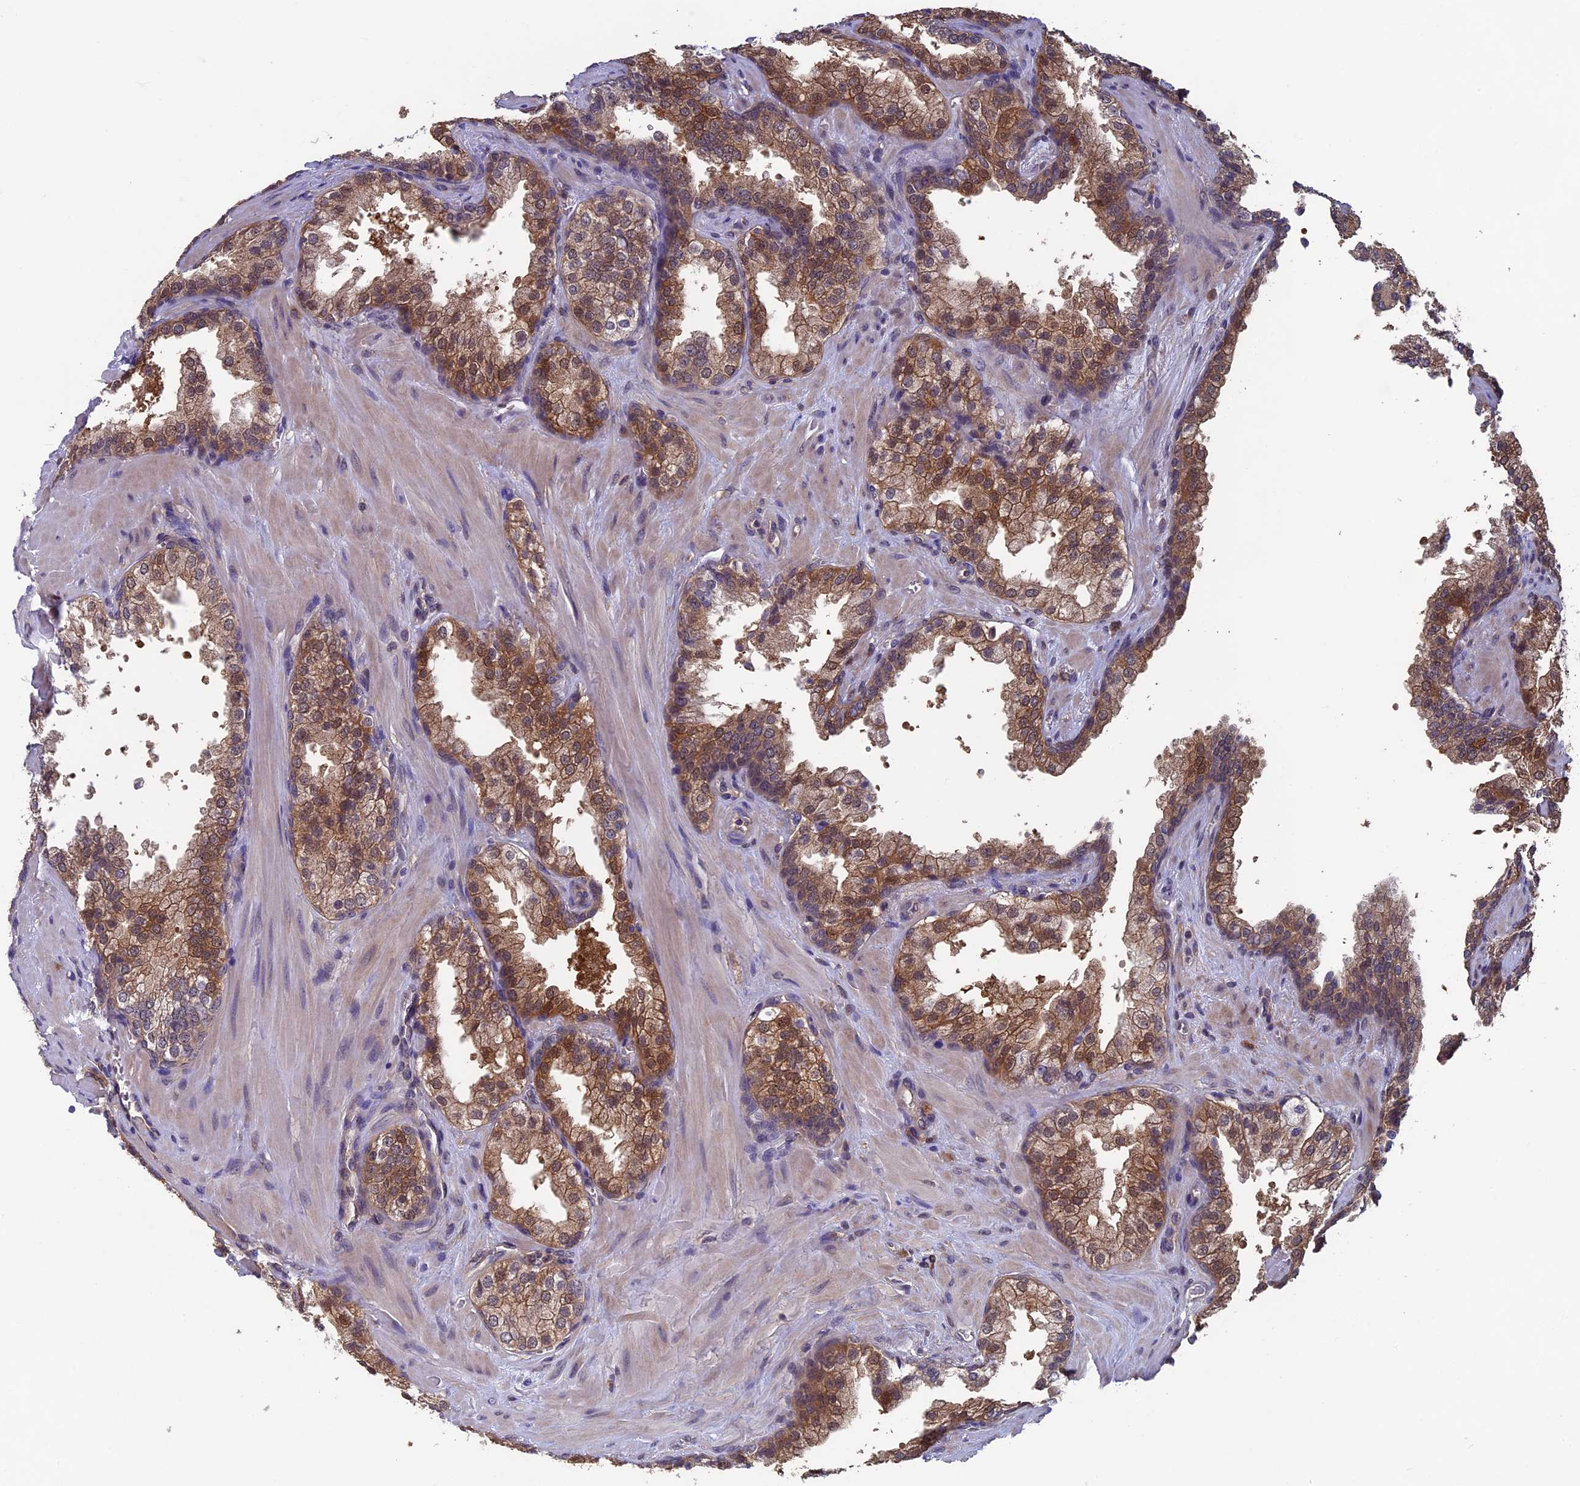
{"staining": {"intensity": "moderate", "quantity": ">75%", "location": "cytoplasmic/membranous"}, "tissue": "prostate cancer", "cell_type": "Tumor cells", "image_type": "cancer", "snomed": [{"axis": "morphology", "description": "Adenocarcinoma, High grade"}, {"axis": "topography", "description": "Prostate"}], "caption": "An immunohistochemistry histopathology image of neoplastic tissue is shown. Protein staining in brown shows moderate cytoplasmic/membranous positivity in prostate cancer (high-grade adenocarcinoma) within tumor cells.", "gene": "LCMT1", "patient": {"sex": "male", "age": 63}}